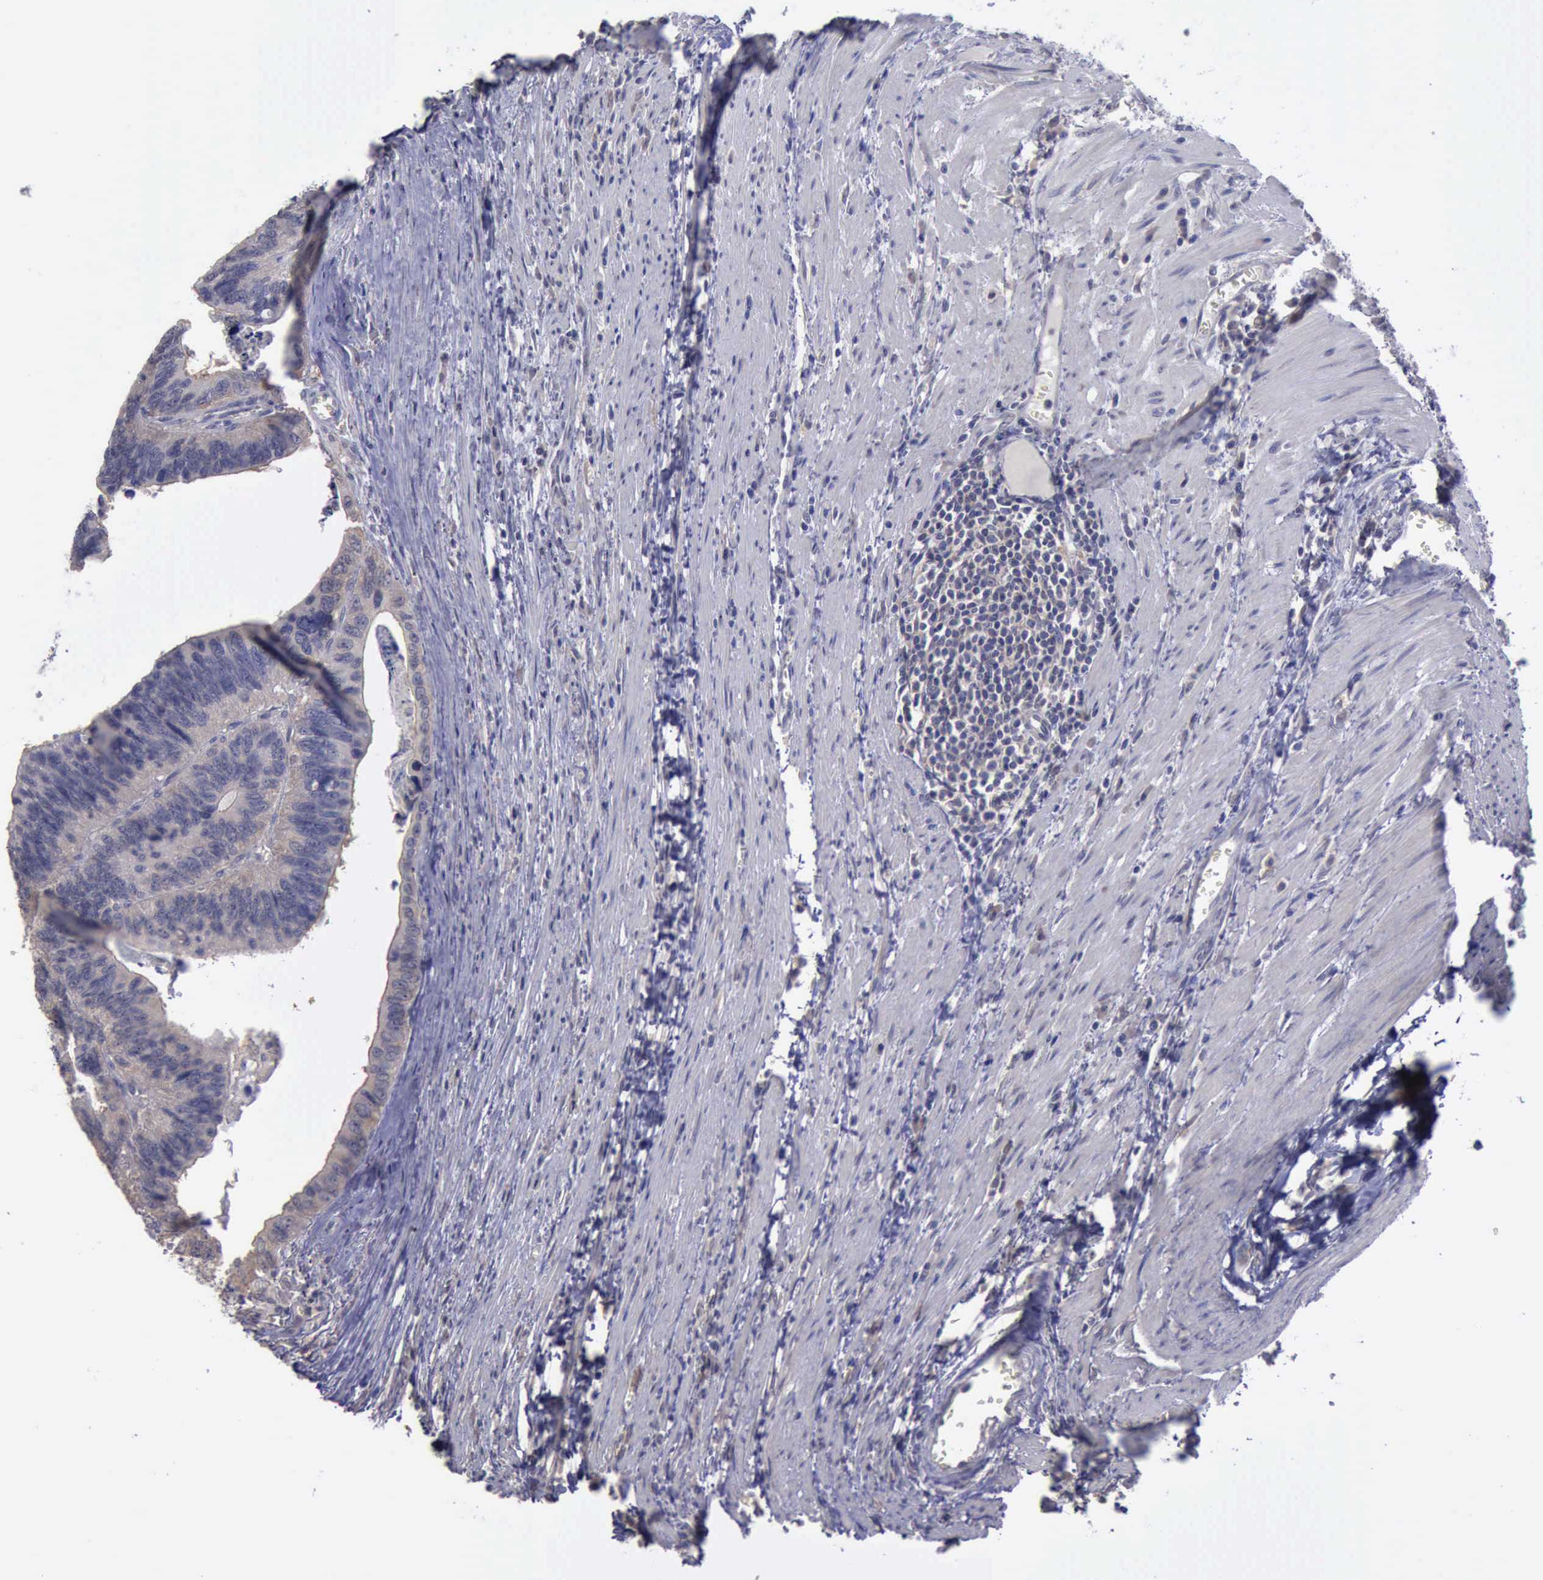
{"staining": {"intensity": "negative", "quantity": "none", "location": "none"}, "tissue": "colorectal cancer", "cell_type": "Tumor cells", "image_type": "cancer", "snomed": [{"axis": "morphology", "description": "Adenocarcinoma, NOS"}, {"axis": "topography", "description": "Colon"}], "caption": "Immunohistochemical staining of human adenocarcinoma (colorectal) reveals no significant positivity in tumor cells.", "gene": "PHKA1", "patient": {"sex": "male", "age": 72}}